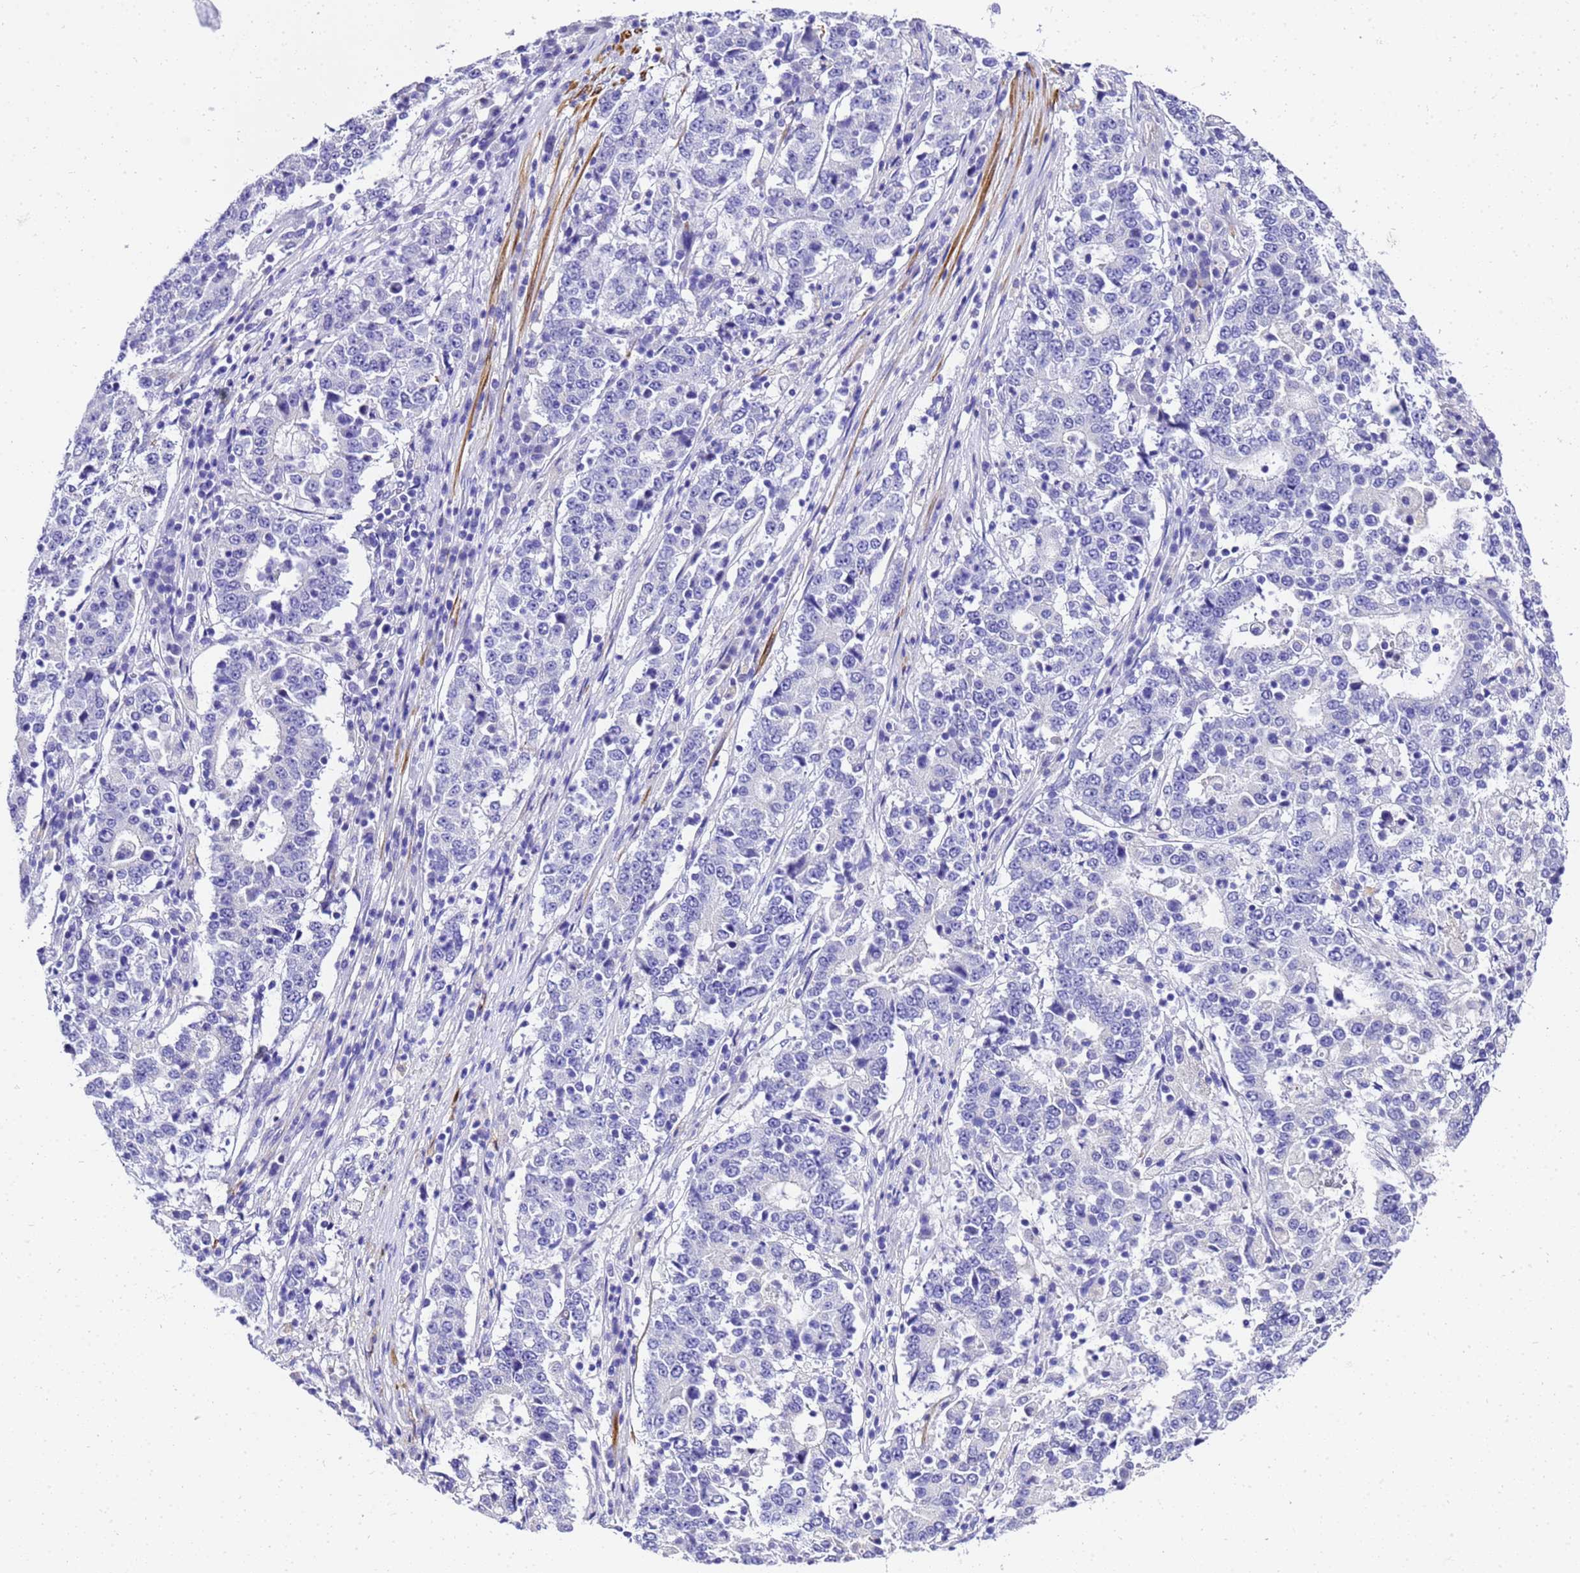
{"staining": {"intensity": "negative", "quantity": "none", "location": "none"}, "tissue": "stomach cancer", "cell_type": "Tumor cells", "image_type": "cancer", "snomed": [{"axis": "morphology", "description": "Adenocarcinoma, NOS"}, {"axis": "topography", "description": "Stomach"}], "caption": "Tumor cells are negative for protein expression in human adenocarcinoma (stomach).", "gene": "HSPB6", "patient": {"sex": "male", "age": 59}}